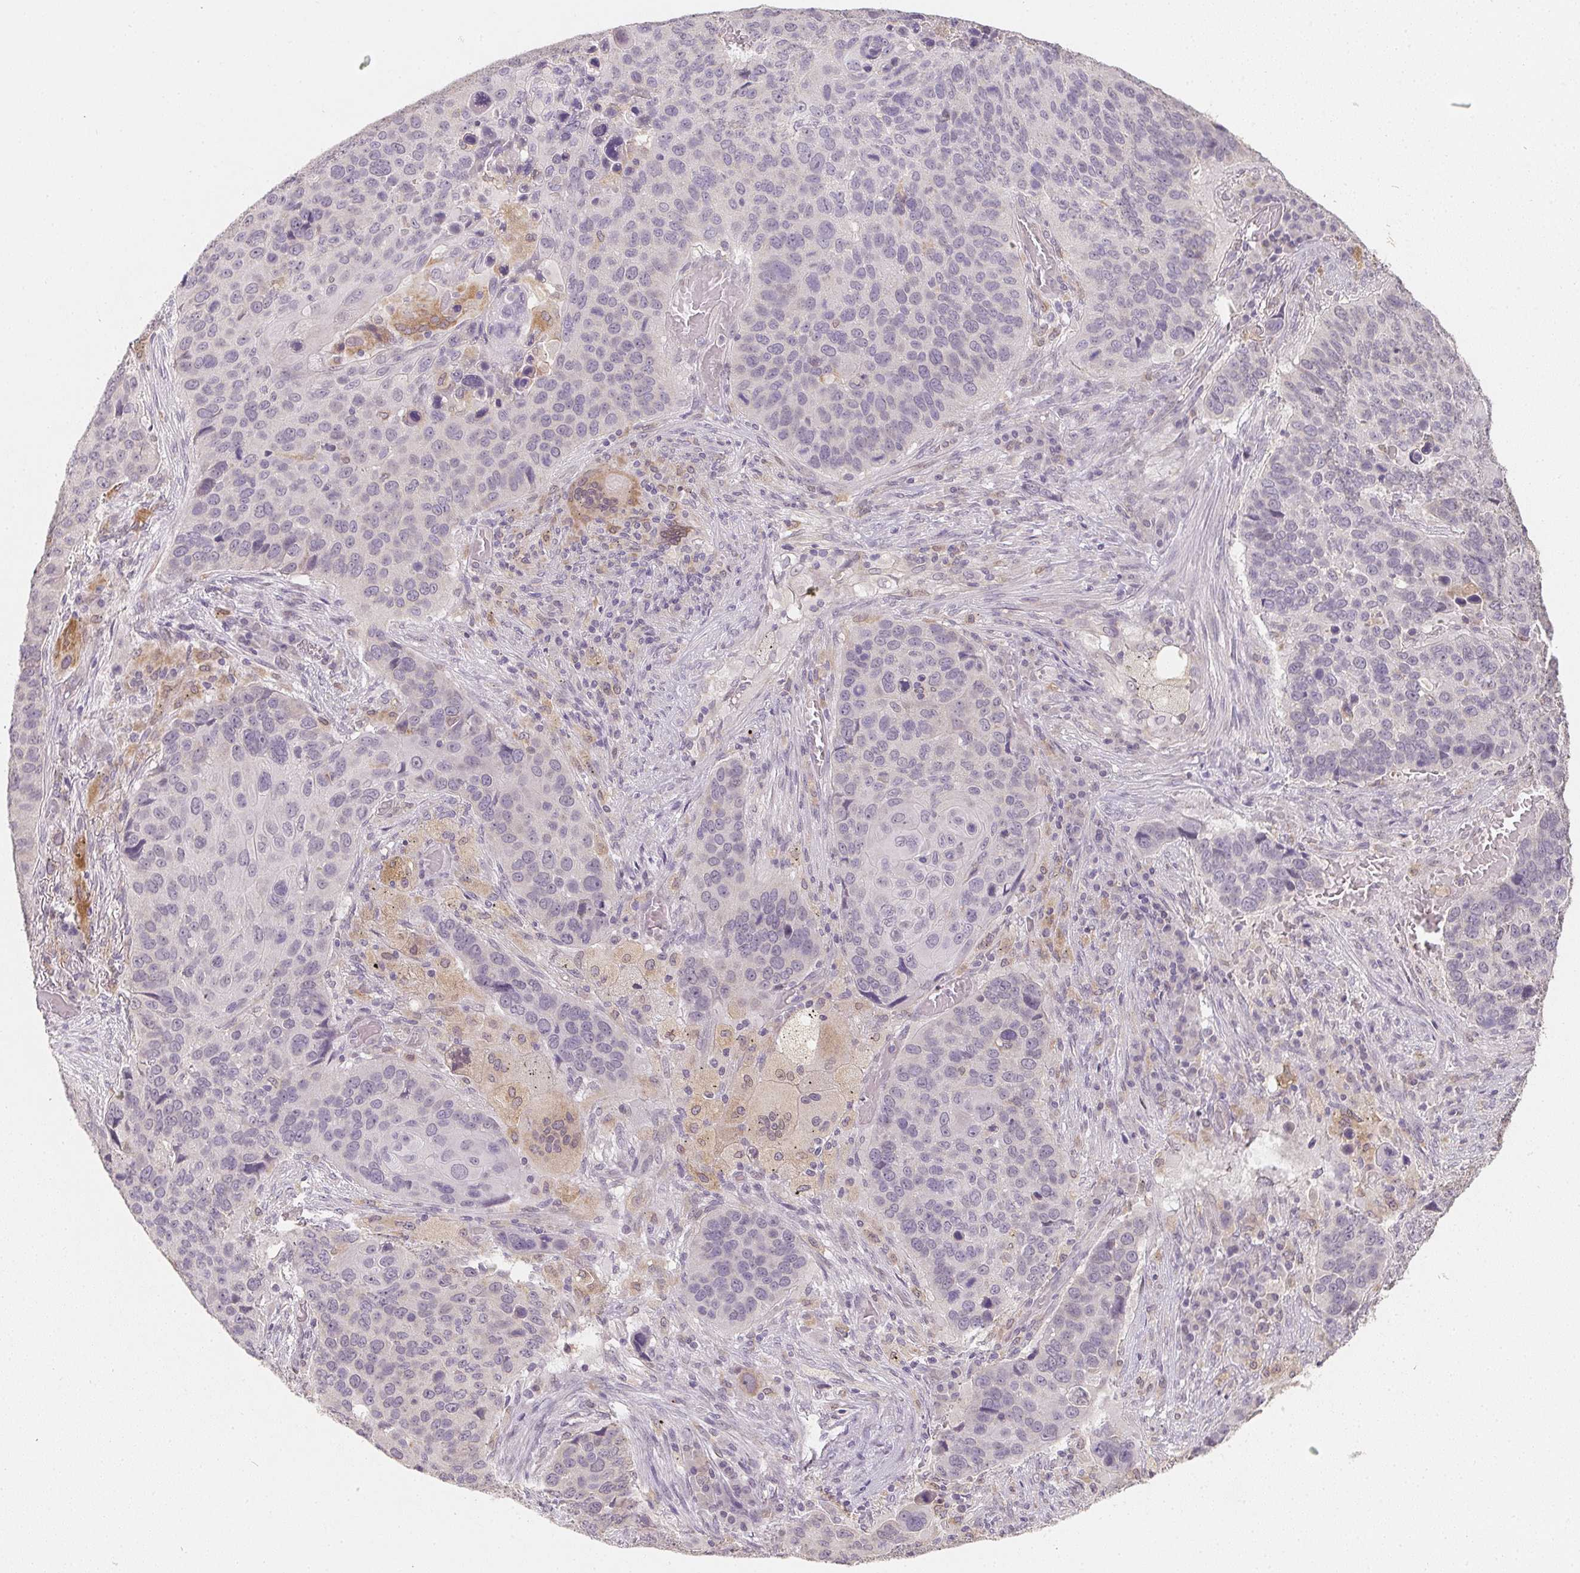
{"staining": {"intensity": "negative", "quantity": "none", "location": "none"}, "tissue": "lung cancer", "cell_type": "Tumor cells", "image_type": "cancer", "snomed": [{"axis": "morphology", "description": "Squamous cell carcinoma, NOS"}, {"axis": "topography", "description": "Lung"}], "caption": "The image displays no staining of tumor cells in lung cancer.", "gene": "SOAT1", "patient": {"sex": "male", "age": 68}}